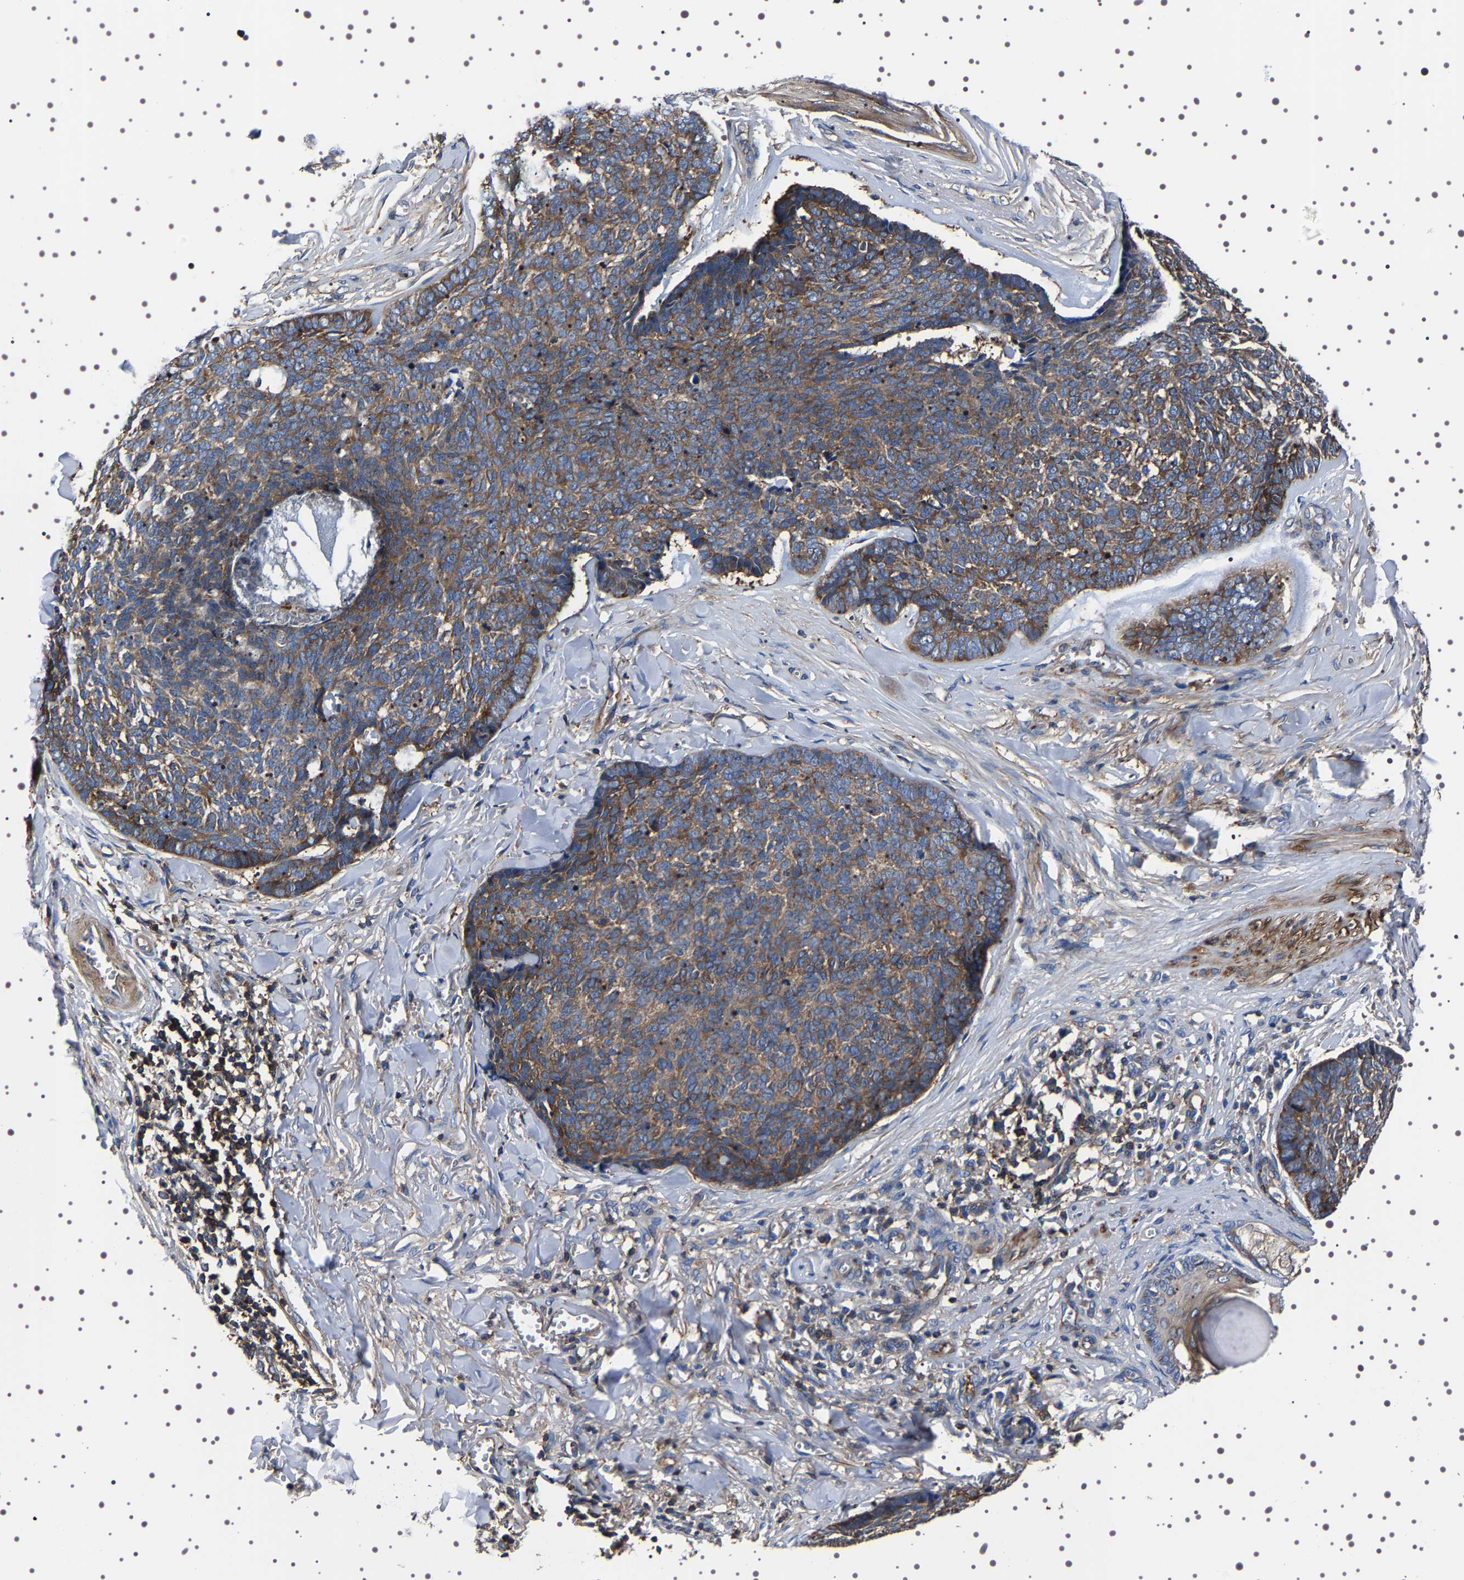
{"staining": {"intensity": "moderate", "quantity": "25%-75%", "location": "cytoplasmic/membranous"}, "tissue": "skin cancer", "cell_type": "Tumor cells", "image_type": "cancer", "snomed": [{"axis": "morphology", "description": "Basal cell carcinoma"}, {"axis": "topography", "description": "Skin"}], "caption": "An IHC micrograph of tumor tissue is shown. Protein staining in brown labels moderate cytoplasmic/membranous positivity in skin cancer within tumor cells.", "gene": "WDR1", "patient": {"sex": "male", "age": 84}}